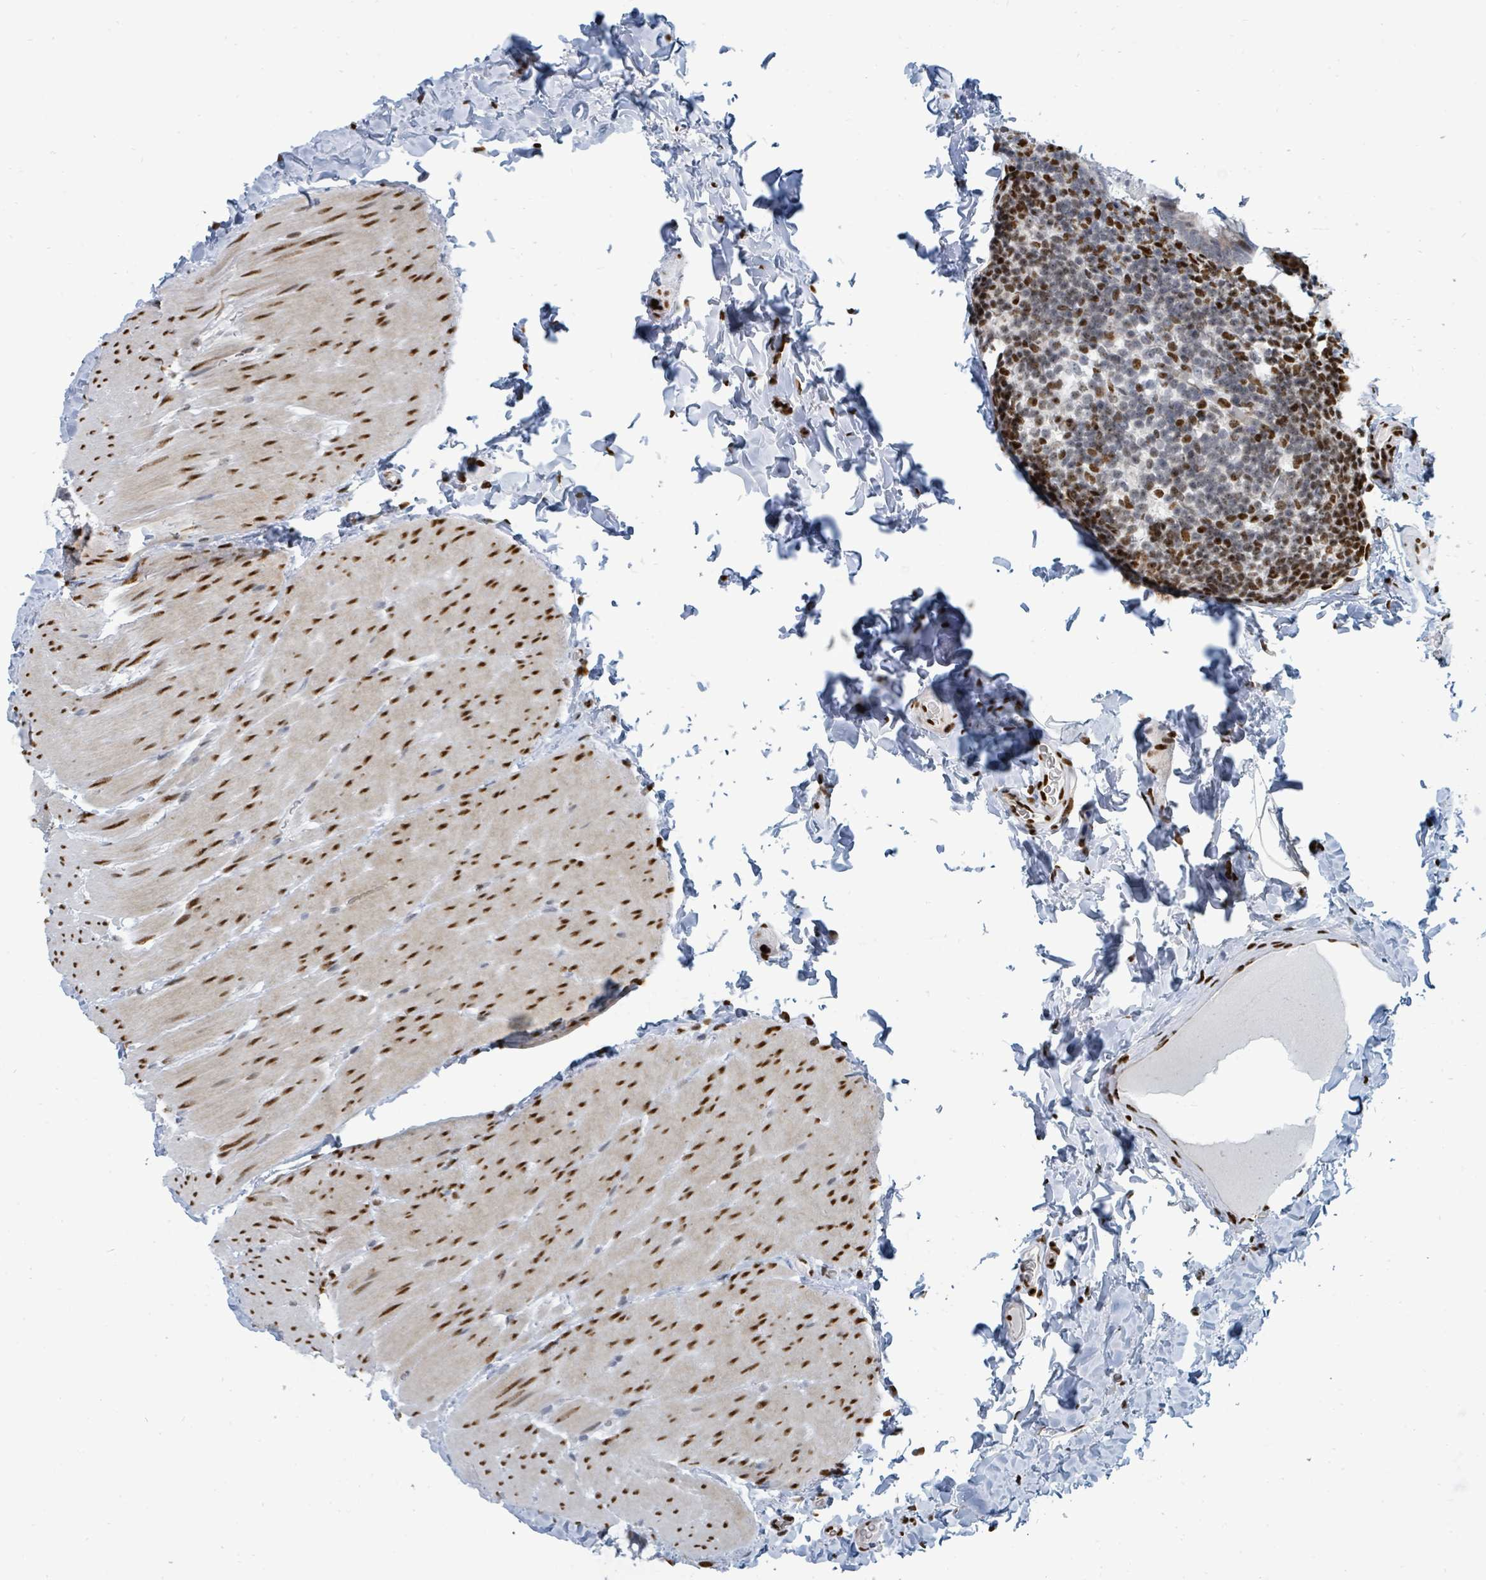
{"staining": {"intensity": "strong", "quantity": ">75%", "location": "nuclear"}, "tissue": "colon", "cell_type": "Endothelial cells", "image_type": "normal", "snomed": [{"axis": "morphology", "description": "Normal tissue, NOS"}, {"axis": "topography", "description": "Colon"}], "caption": "A high-resolution micrograph shows IHC staining of unremarkable colon, which exhibits strong nuclear staining in approximately >75% of endothelial cells.", "gene": "SUMO2", "patient": {"sex": "male", "age": 46}}